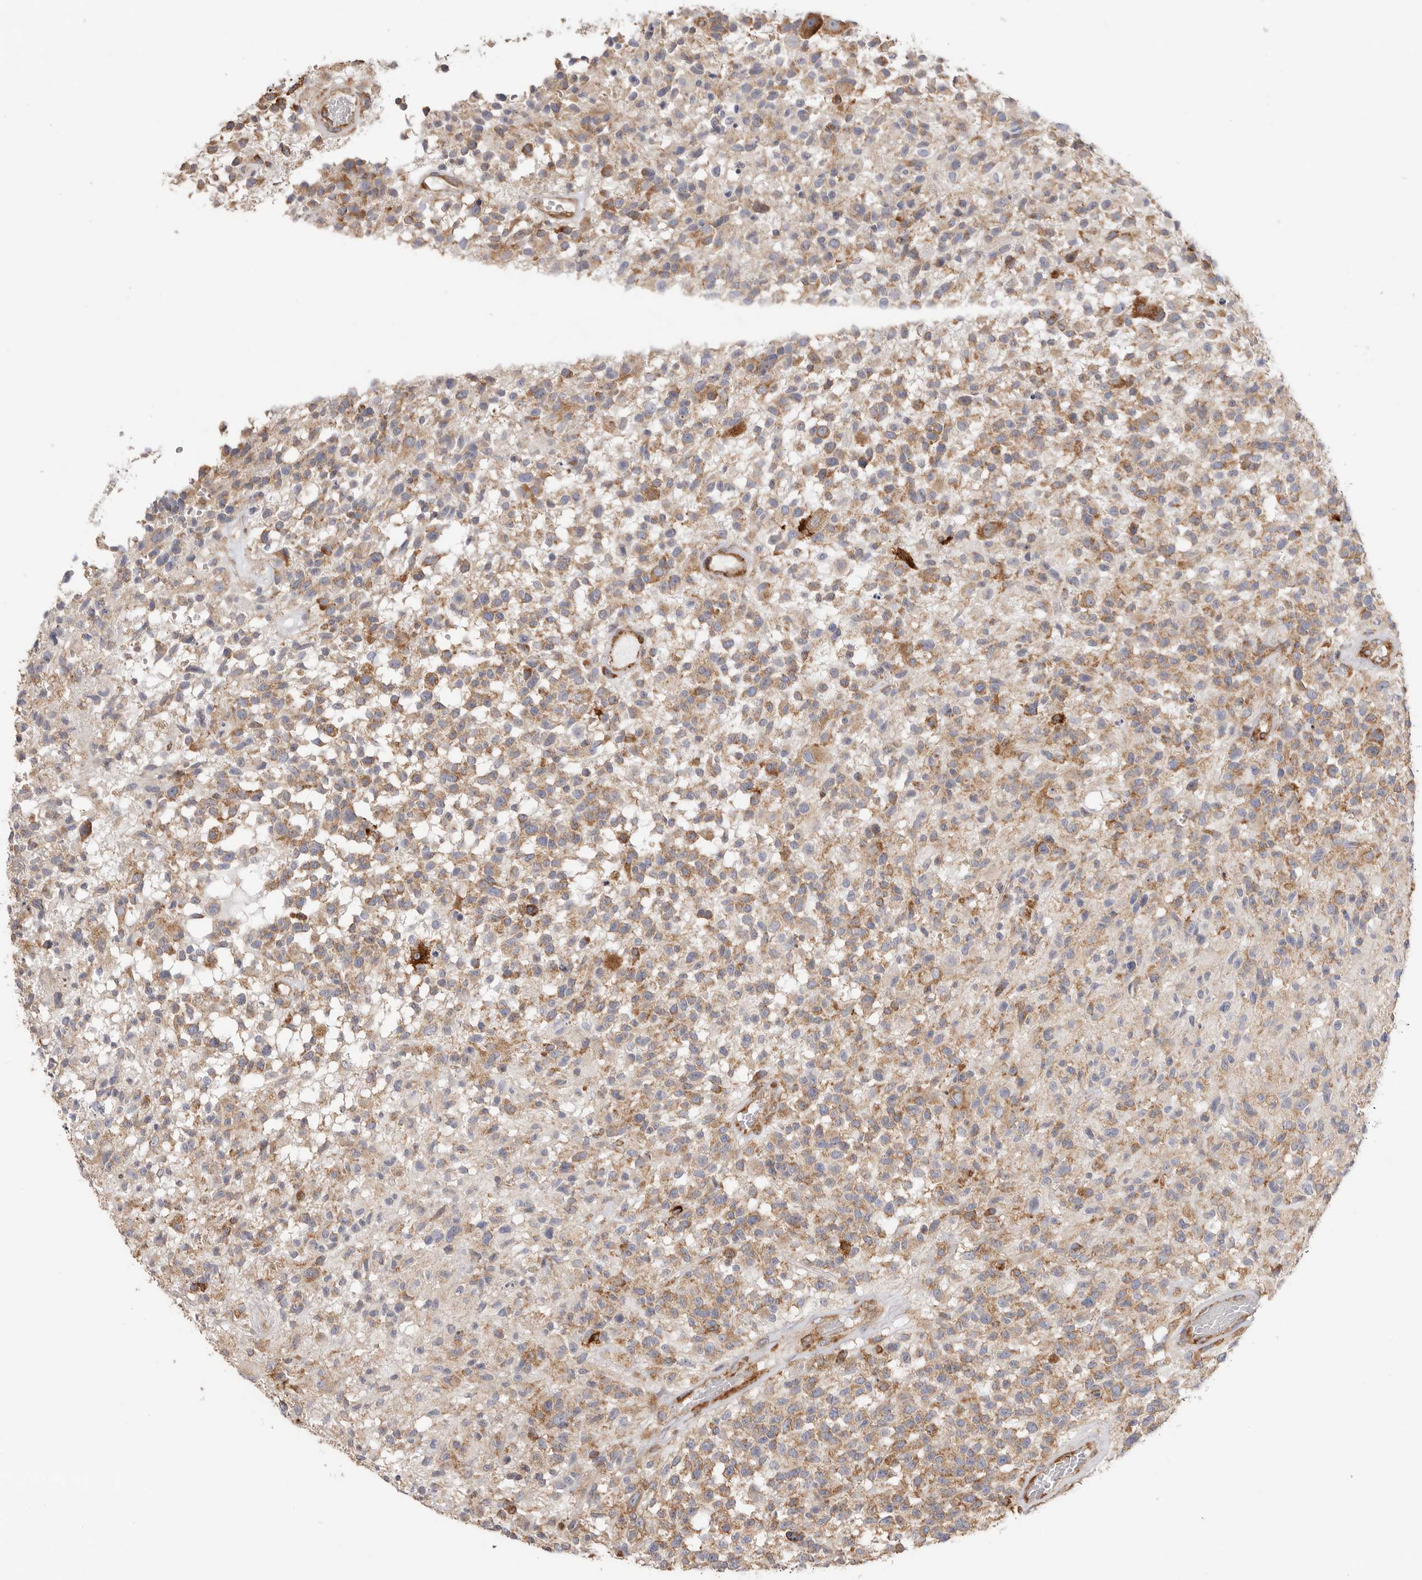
{"staining": {"intensity": "moderate", "quantity": ">75%", "location": "cytoplasmic/membranous"}, "tissue": "glioma", "cell_type": "Tumor cells", "image_type": "cancer", "snomed": [{"axis": "morphology", "description": "Glioma, malignant, High grade"}, {"axis": "morphology", "description": "Glioblastoma, NOS"}, {"axis": "topography", "description": "Brain"}], "caption": "Brown immunohistochemical staining in human glioma displays moderate cytoplasmic/membranous expression in about >75% of tumor cells. (DAB (3,3'-diaminobenzidine) IHC with brightfield microscopy, high magnification).", "gene": "SERBP1", "patient": {"sex": "male", "age": 60}}